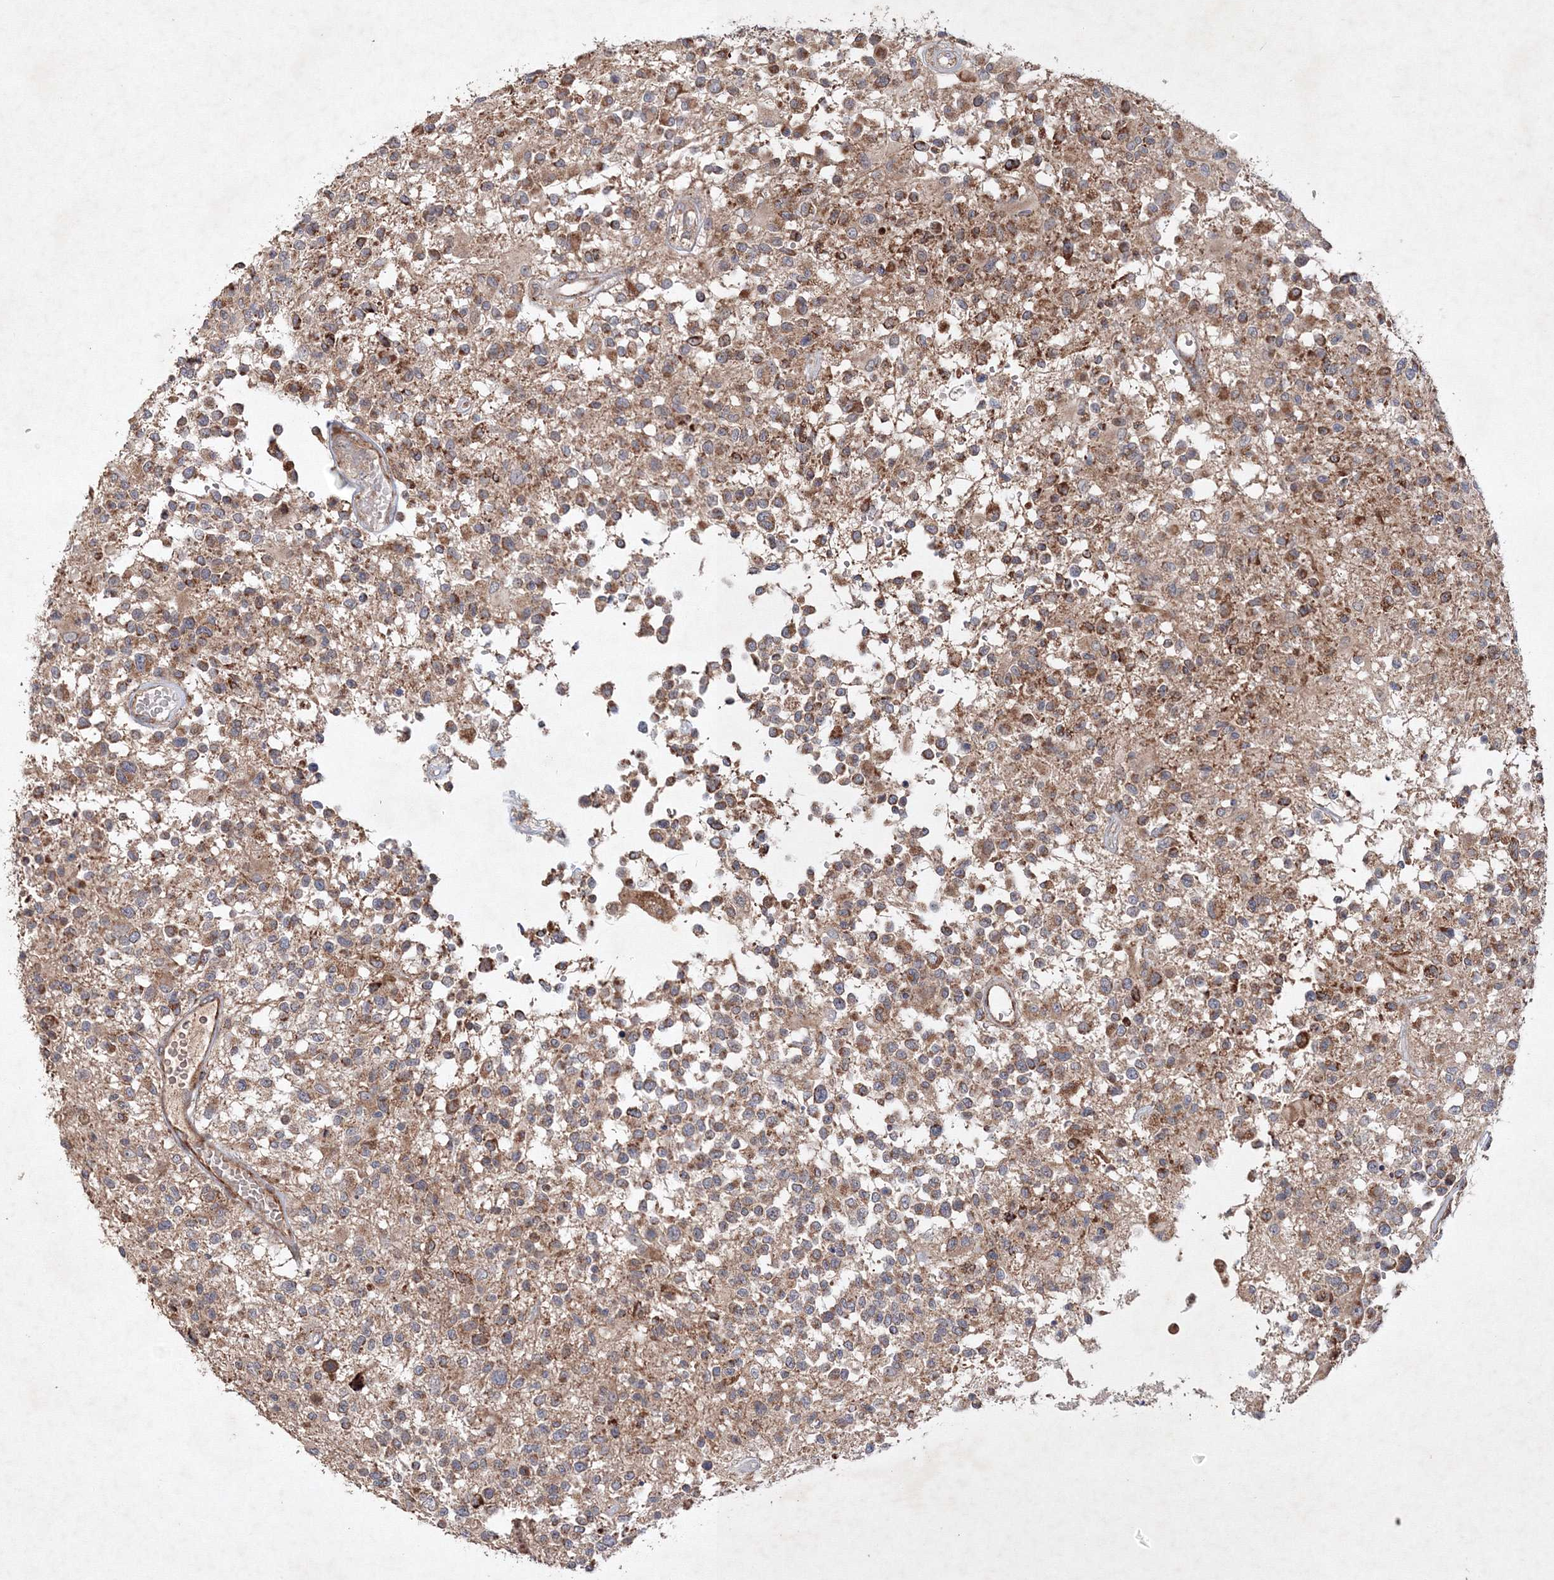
{"staining": {"intensity": "moderate", "quantity": ">75%", "location": "cytoplasmic/membranous"}, "tissue": "glioma", "cell_type": "Tumor cells", "image_type": "cancer", "snomed": [{"axis": "morphology", "description": "Glioma, malignant, High grade"}, {"axis": "morphology", "description": "Glioblastoma, NOS"}, {"axis": "topography", "description": "Brain"}], "caption": "High-grade glioma (malignant) stained with DAB immunohistochemistry (IHC) exhibits medium levels of moderate cytoplasmic/membranous expression in about >75% of tumor cells.", "gene": "NOA1", "patient": {"sex": "male", "age": 60}}